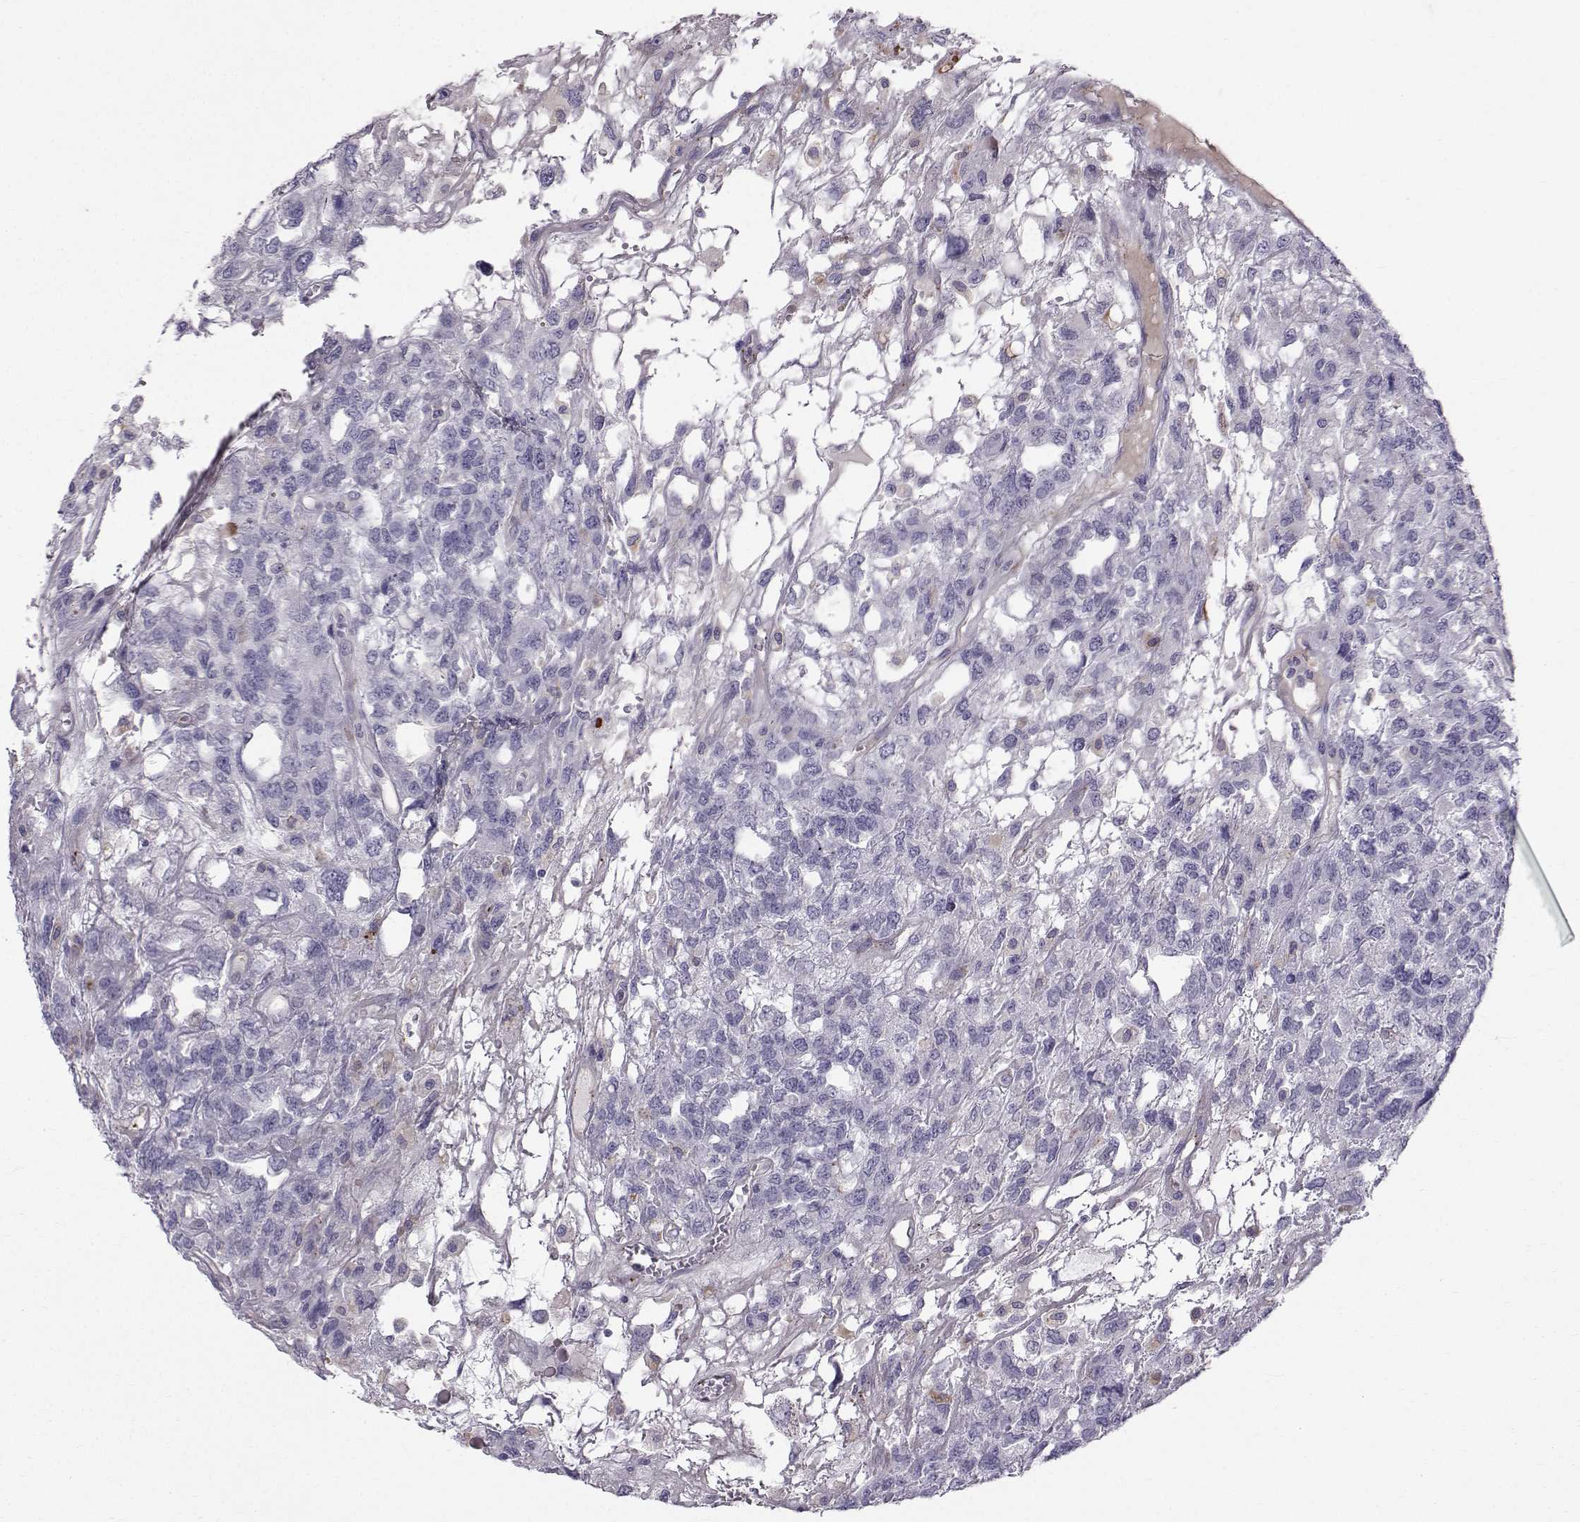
{"staining": {"intensity": "negative", "quantity": "none", "location": "none"}, "tissue": "testis cancer", "cell_type": "Tumor cells", "image_type": "cancer", "snomed": [{"axis": "morphology", "description": "Seminoma, NOS"}, {"axis": "topography", "description": "Testis"}], "caption": "An image of human testis cancer (seminoma) is negative for staining in tumor cells.", "gene": "CALCR", "patient": {"sex": "male", "age": 52}}